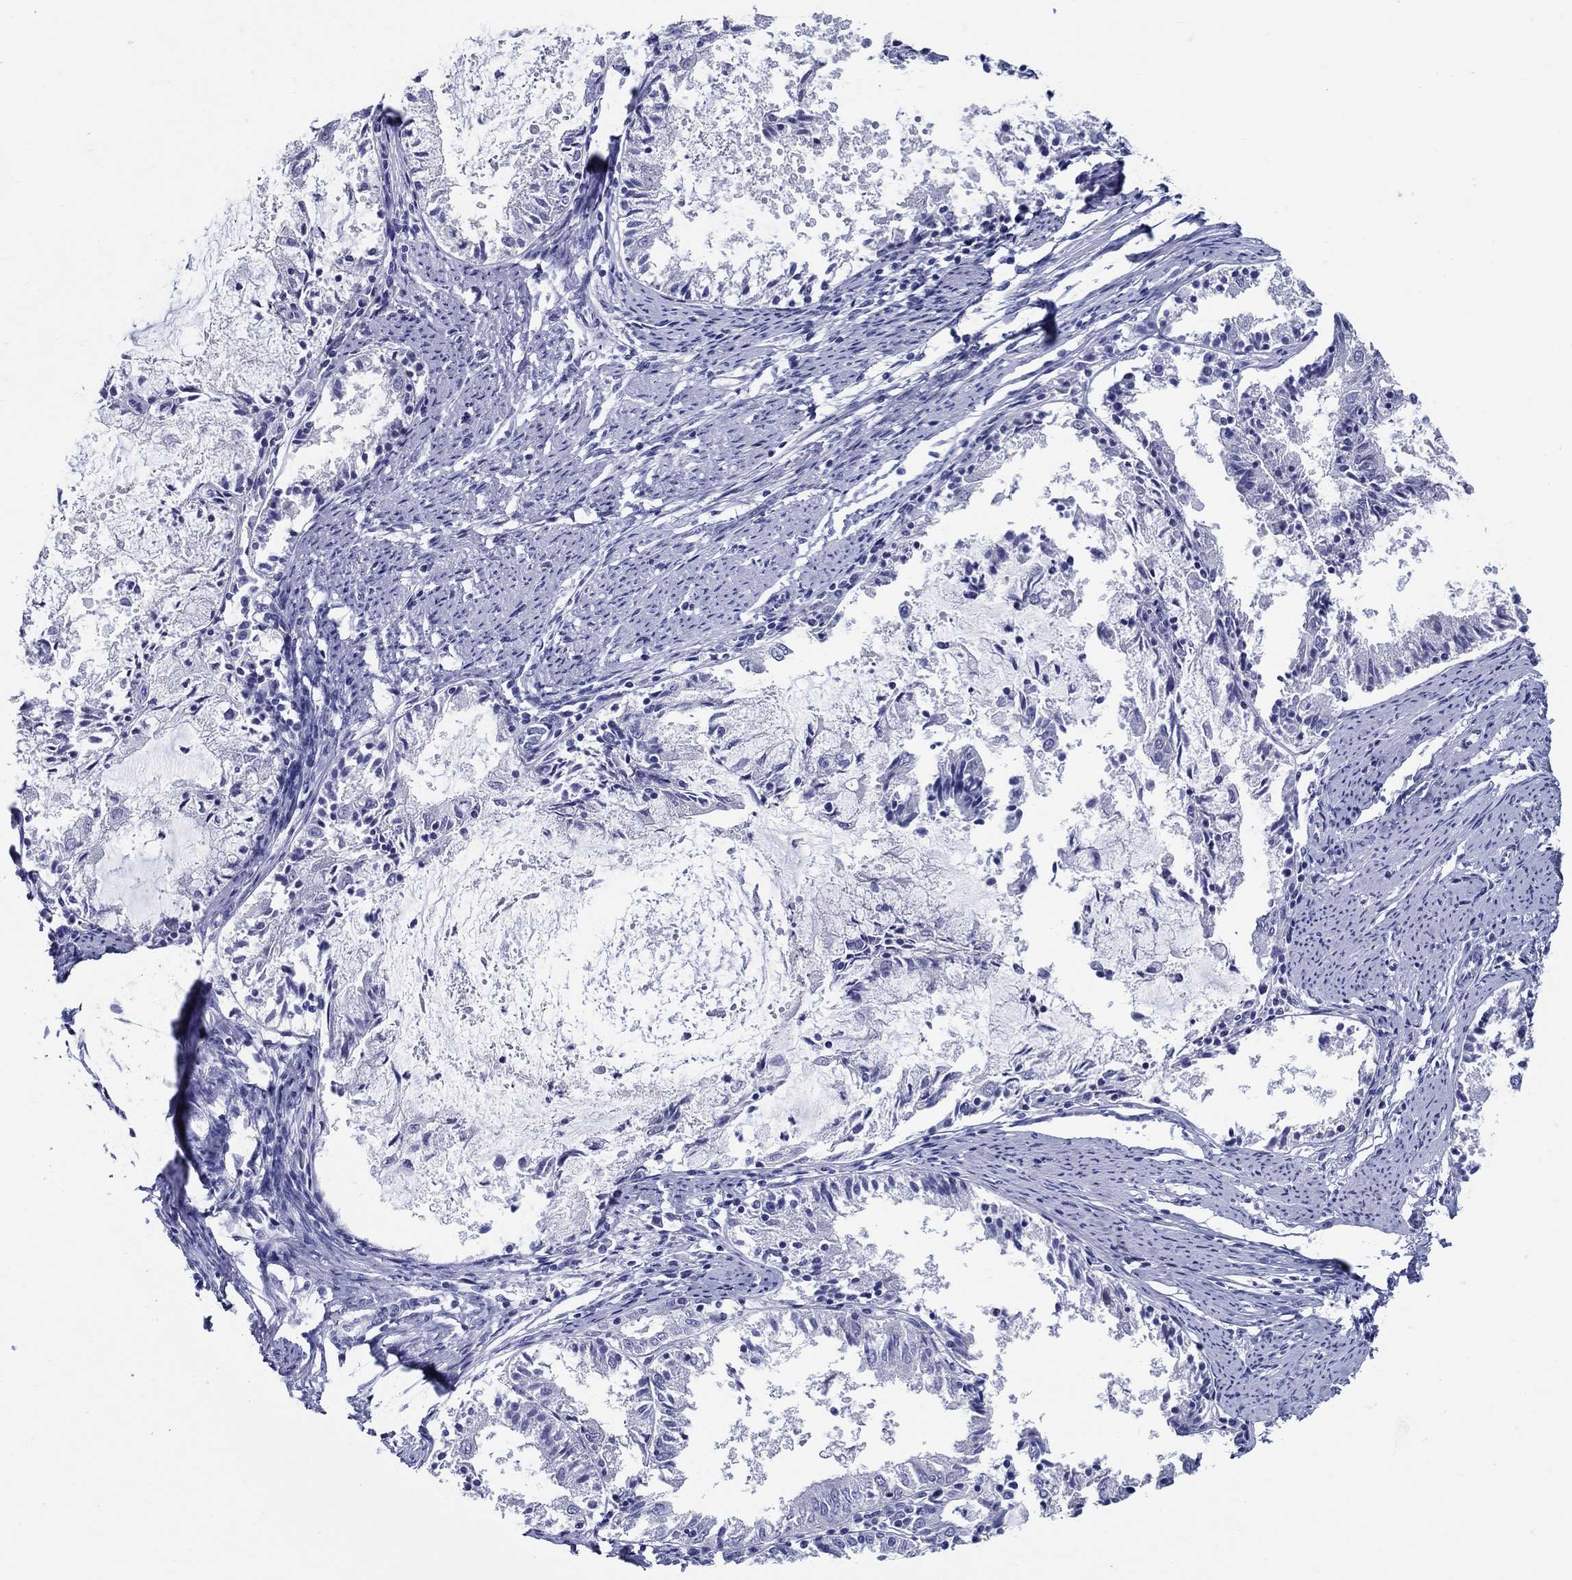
{"staining": {"intensity": "negative", "quantity": "none", "location": "none"}, "tissue": "endometrial cancer", "cell_type": "Tumor cells", "image_type": "cancer", "snomed": [{"axis": "morphology", "description": "Adenocarcinoma, NOS"}, {"axis": "topography", "description": "Endometrium"}], "caption": "Endometrial cancer stained for a protein using IHC displays no staining tumor cells.", "gene": "CRYGS", "patient": {"sex": "female", "age": 57}}